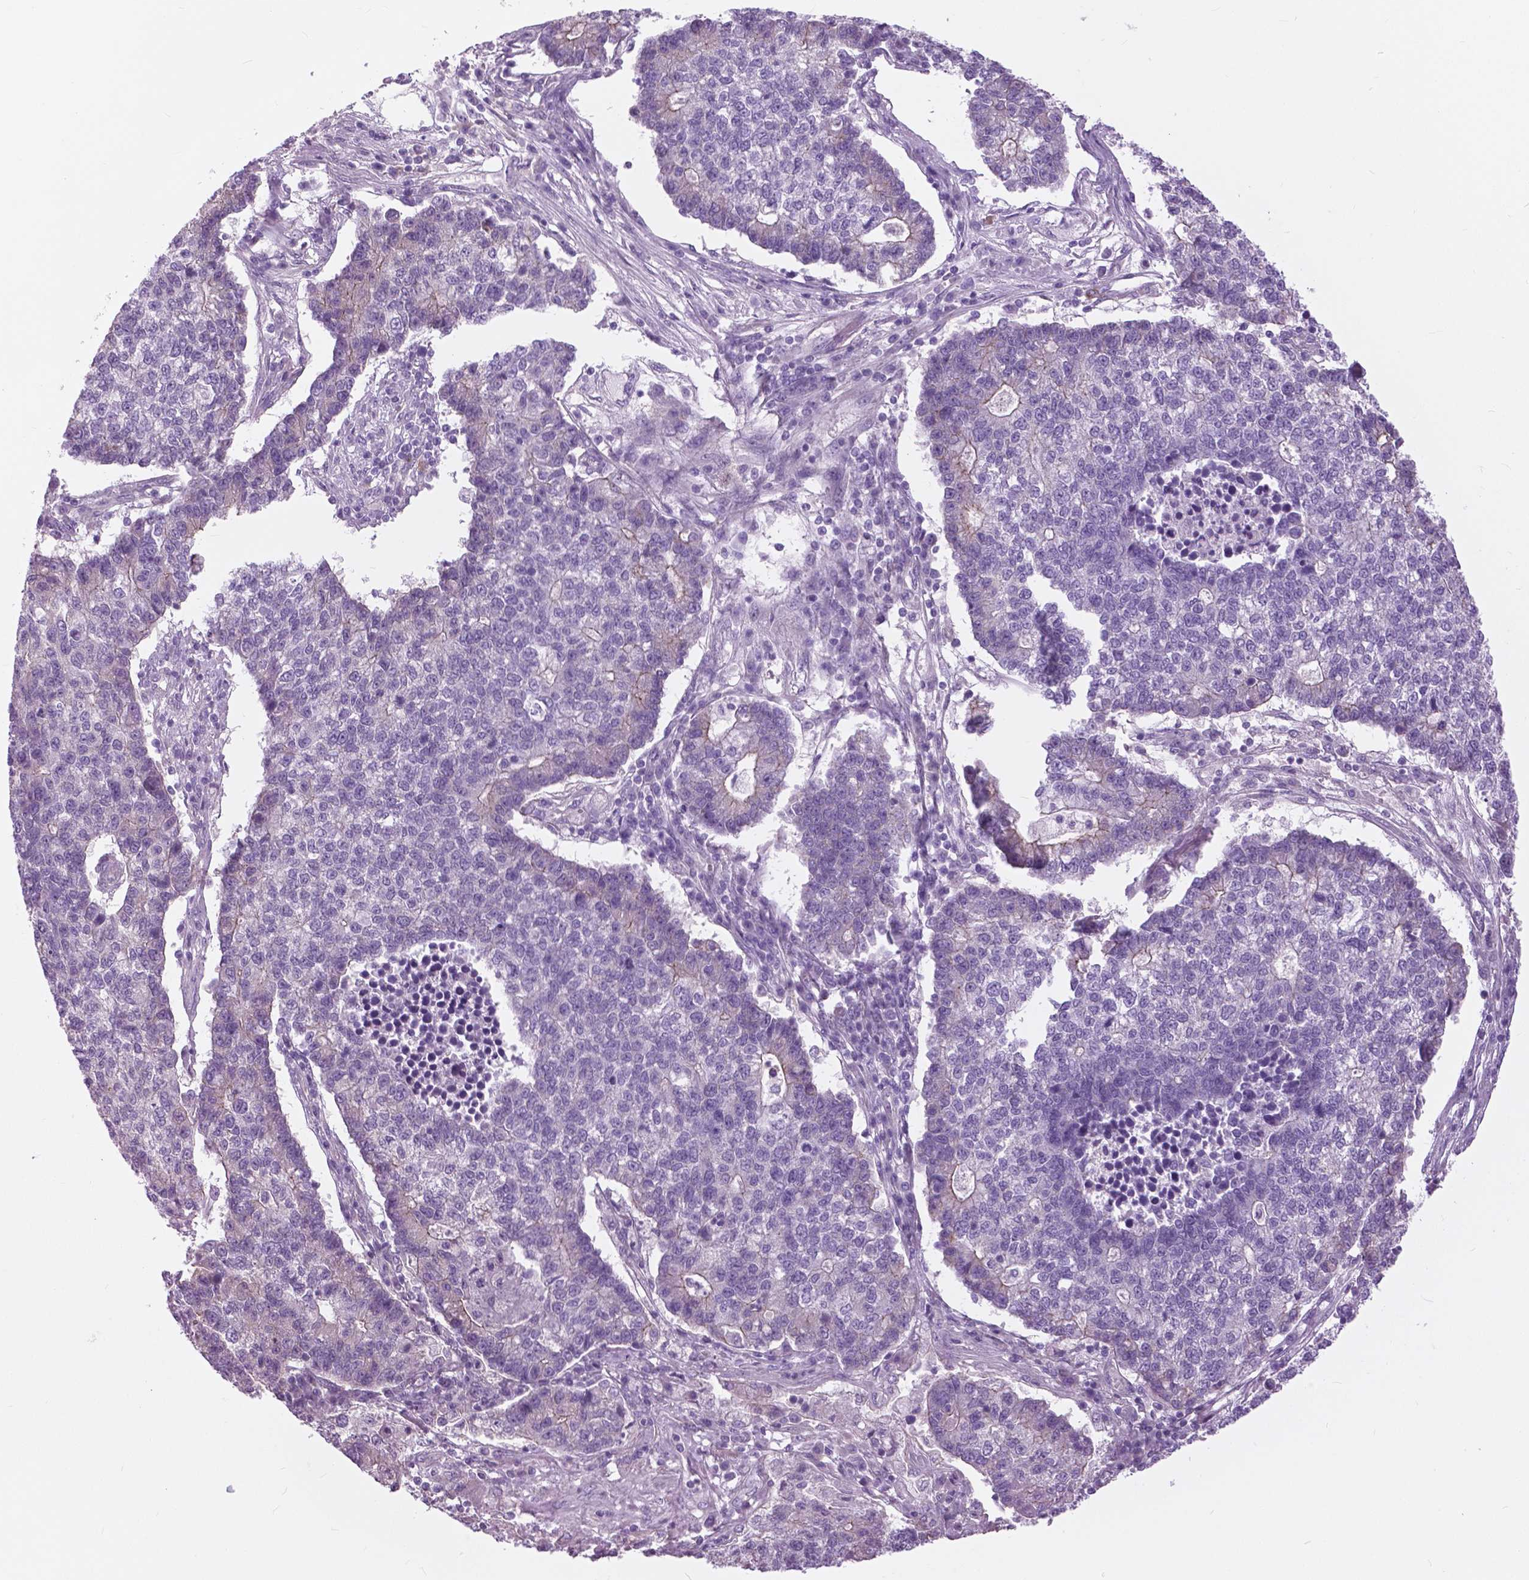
{"staining": {"intensity": "negative", "quantity": "none", "location": "none"}, "tissue": "lung cancer", "cell_type": "Tumor cells", "image_type": "cancer", "snomed": [{"axis": "morphology", "description": "Adenocarcinoma, NOS"}, {"axis": "topography", "description": "Lung"}], "caption": "Lung cancer (adenocarcinoma) was stained to show a protein in brown. There is no significant staining in tumor cells.", "gene": "SERPINI1", "patient": {"sex": "male", "age": 57}}